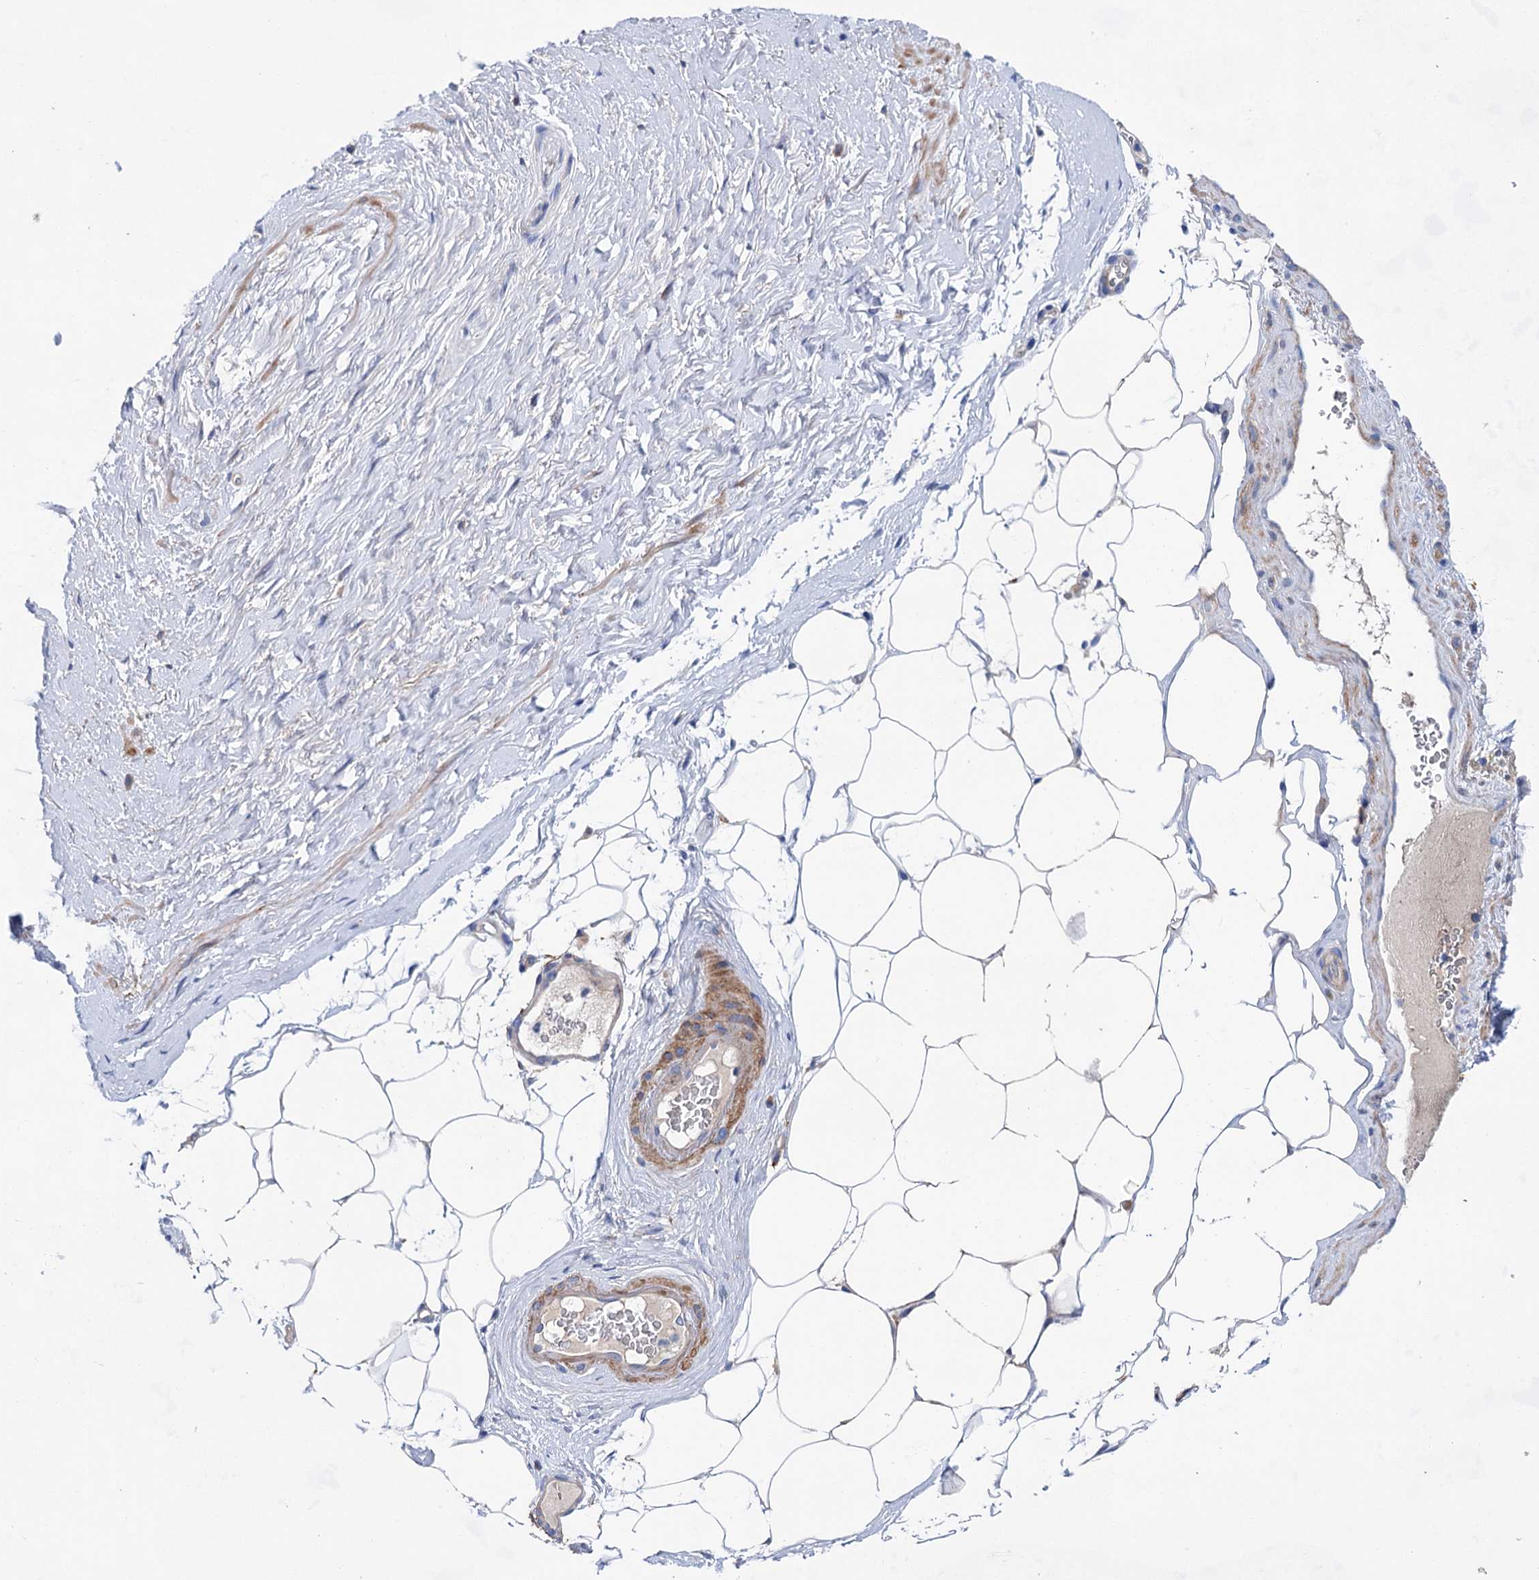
{"staining": {"intensity": "negative", "quantity": "none", "location": "none"}, "tissue": "adipose tissue", "cell_type": "Adipocytes", "image_type": "normal", "snomed": [{"axis": "morphology", "description": "Normal tissue, NOS"}, {"axis": "morphology", "description": "Adenocarcinoma, Low grade"}, {"axis": "topography", "description": "Prostate"}, {"axis": "topography", "description": "Peripheral nerve tissue"}], "caption": "This is a photomicrograph of IHC staining of benign adipose tissue, which shows no staining in adipocytes.", "gene": "GPR155", "patient": {"sex": "male", "age": 63}}